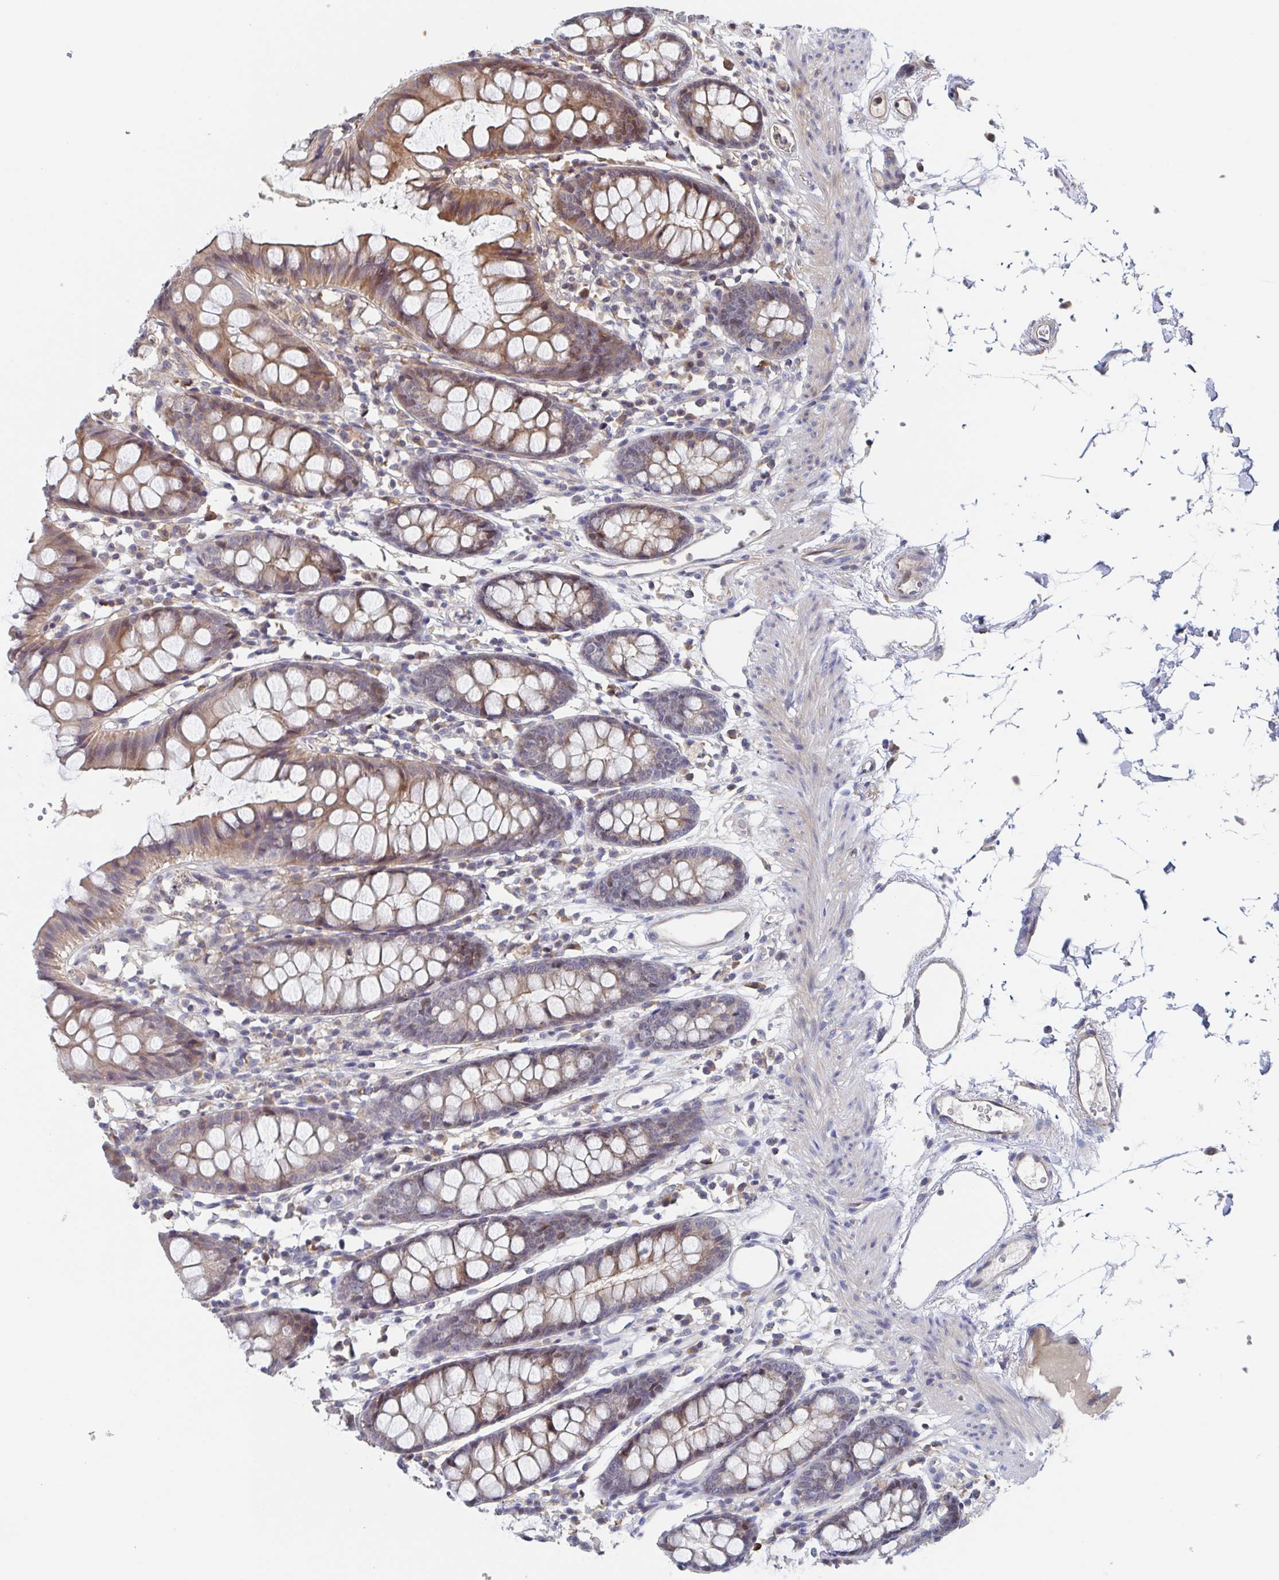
{"staining": {"intensity": "weak", "quantity": "<25%", "location": "cytoplasmic/membranous"}, "tissue": "colon", "cell_type": "Endothelial cells", "image_type": "normal", "snomed": [{"axis": "morphology", "description": "Normal tissue, NOS"}, {"axis": "topography", "description": "Colon"}], "caption": "This is a histopathology image of IHC staining of unremarkable colon, which shows no positivity in endothelial cells. (Stains: DAB (3,3'-diaminobenzidine) immunohistochemistry with hematoxylin counter stain, Microscopy: brightfield microscopy at high magnification).", "gene": "DHRS12", "patient": {"sex": "female", "age": 84}}